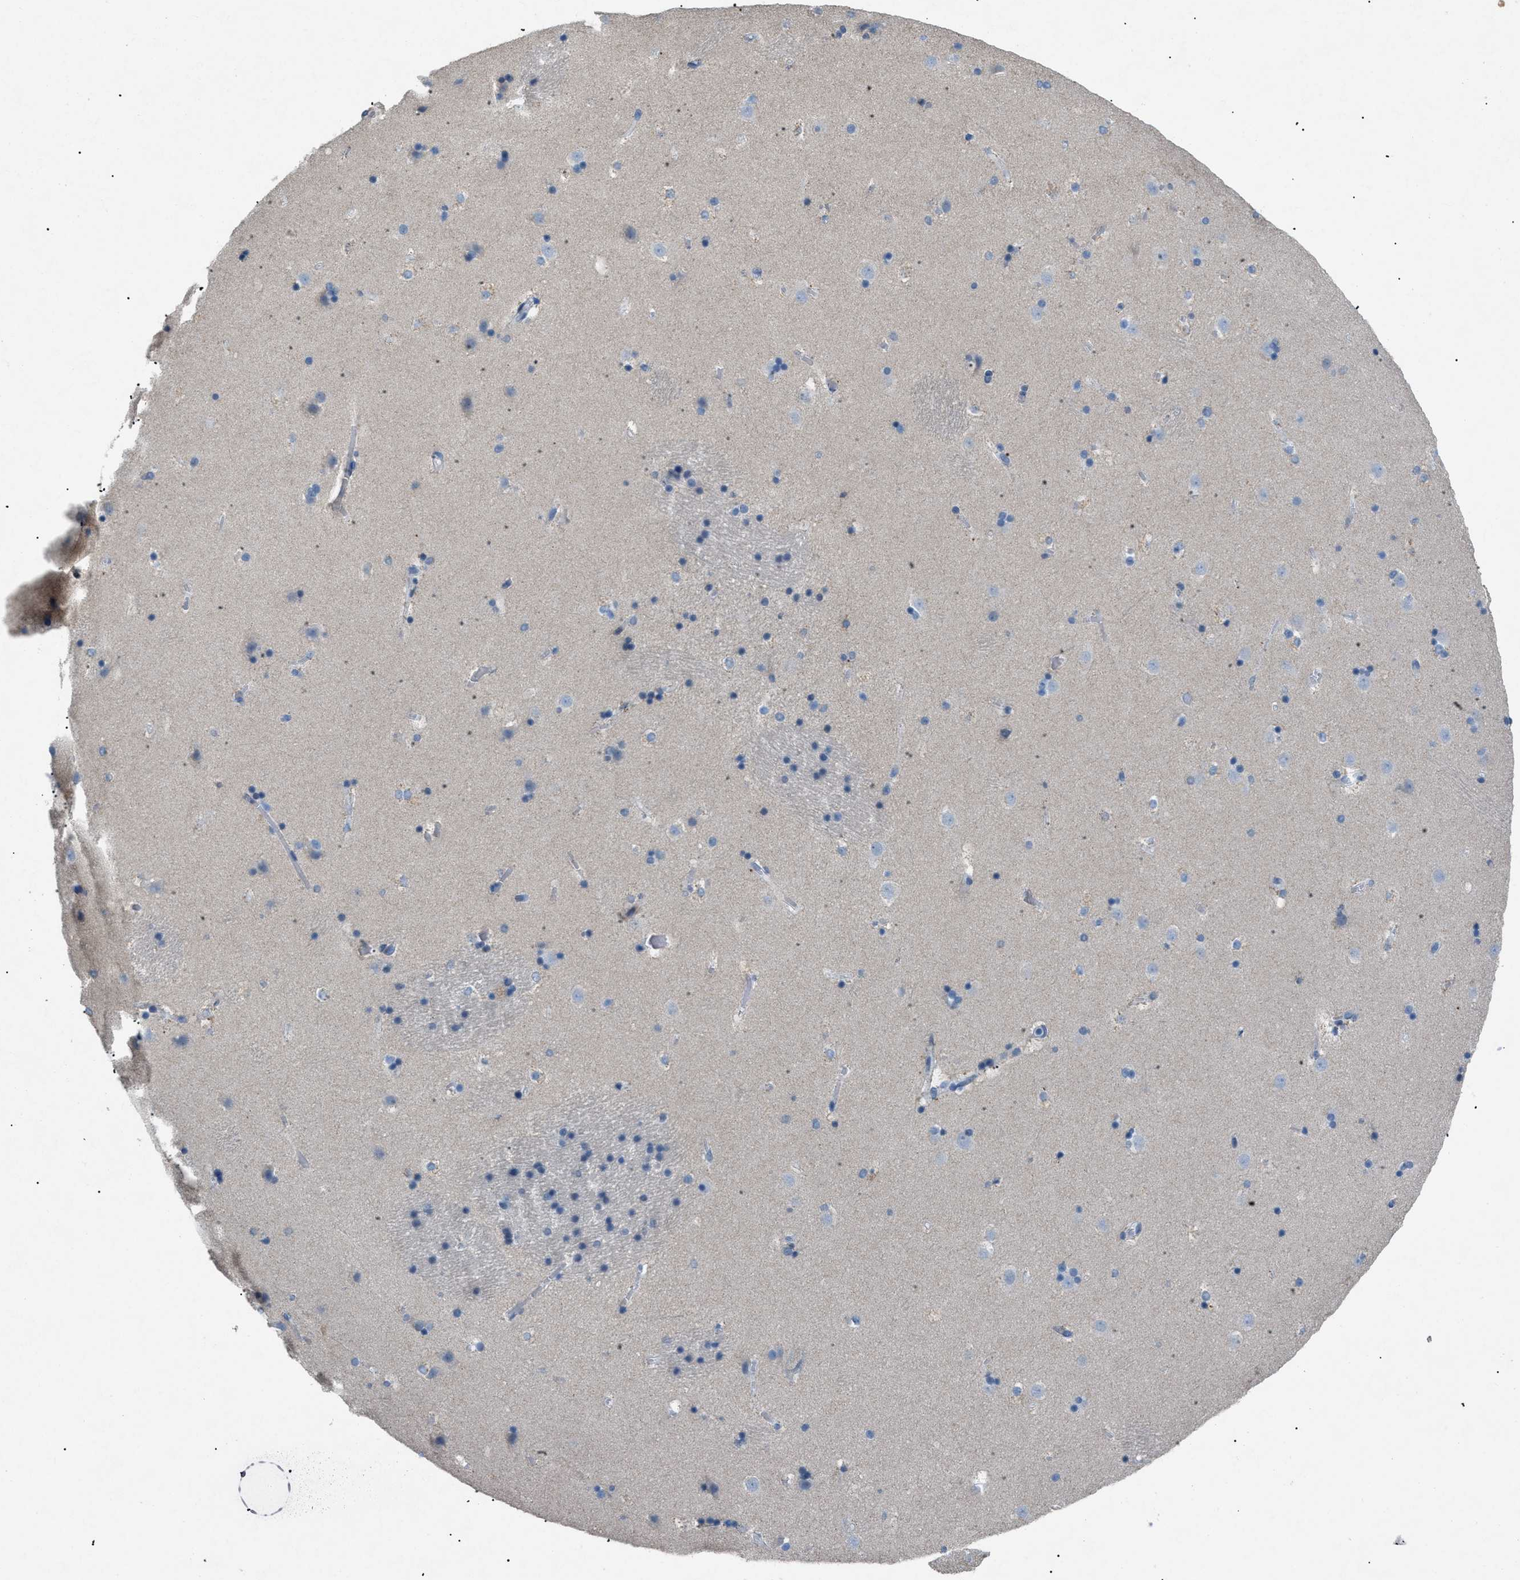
{"staining": {"intensity": "negative", "quantity": "none", "location": "none"}, "tissue": "caudate", "cell_type": "Glial cells", "image_type": "normal", "snomed": [{"axis": "morphology", "description": "Normal tissue, NOS"}, {"axis": "topography", "description": "Lateral ventricle wall"}], "caption": "IHC of benign caudate demonstrates no staining in glial cells.", "gene": "TASOR", "patient": {"sex": "male", "age": 45}}